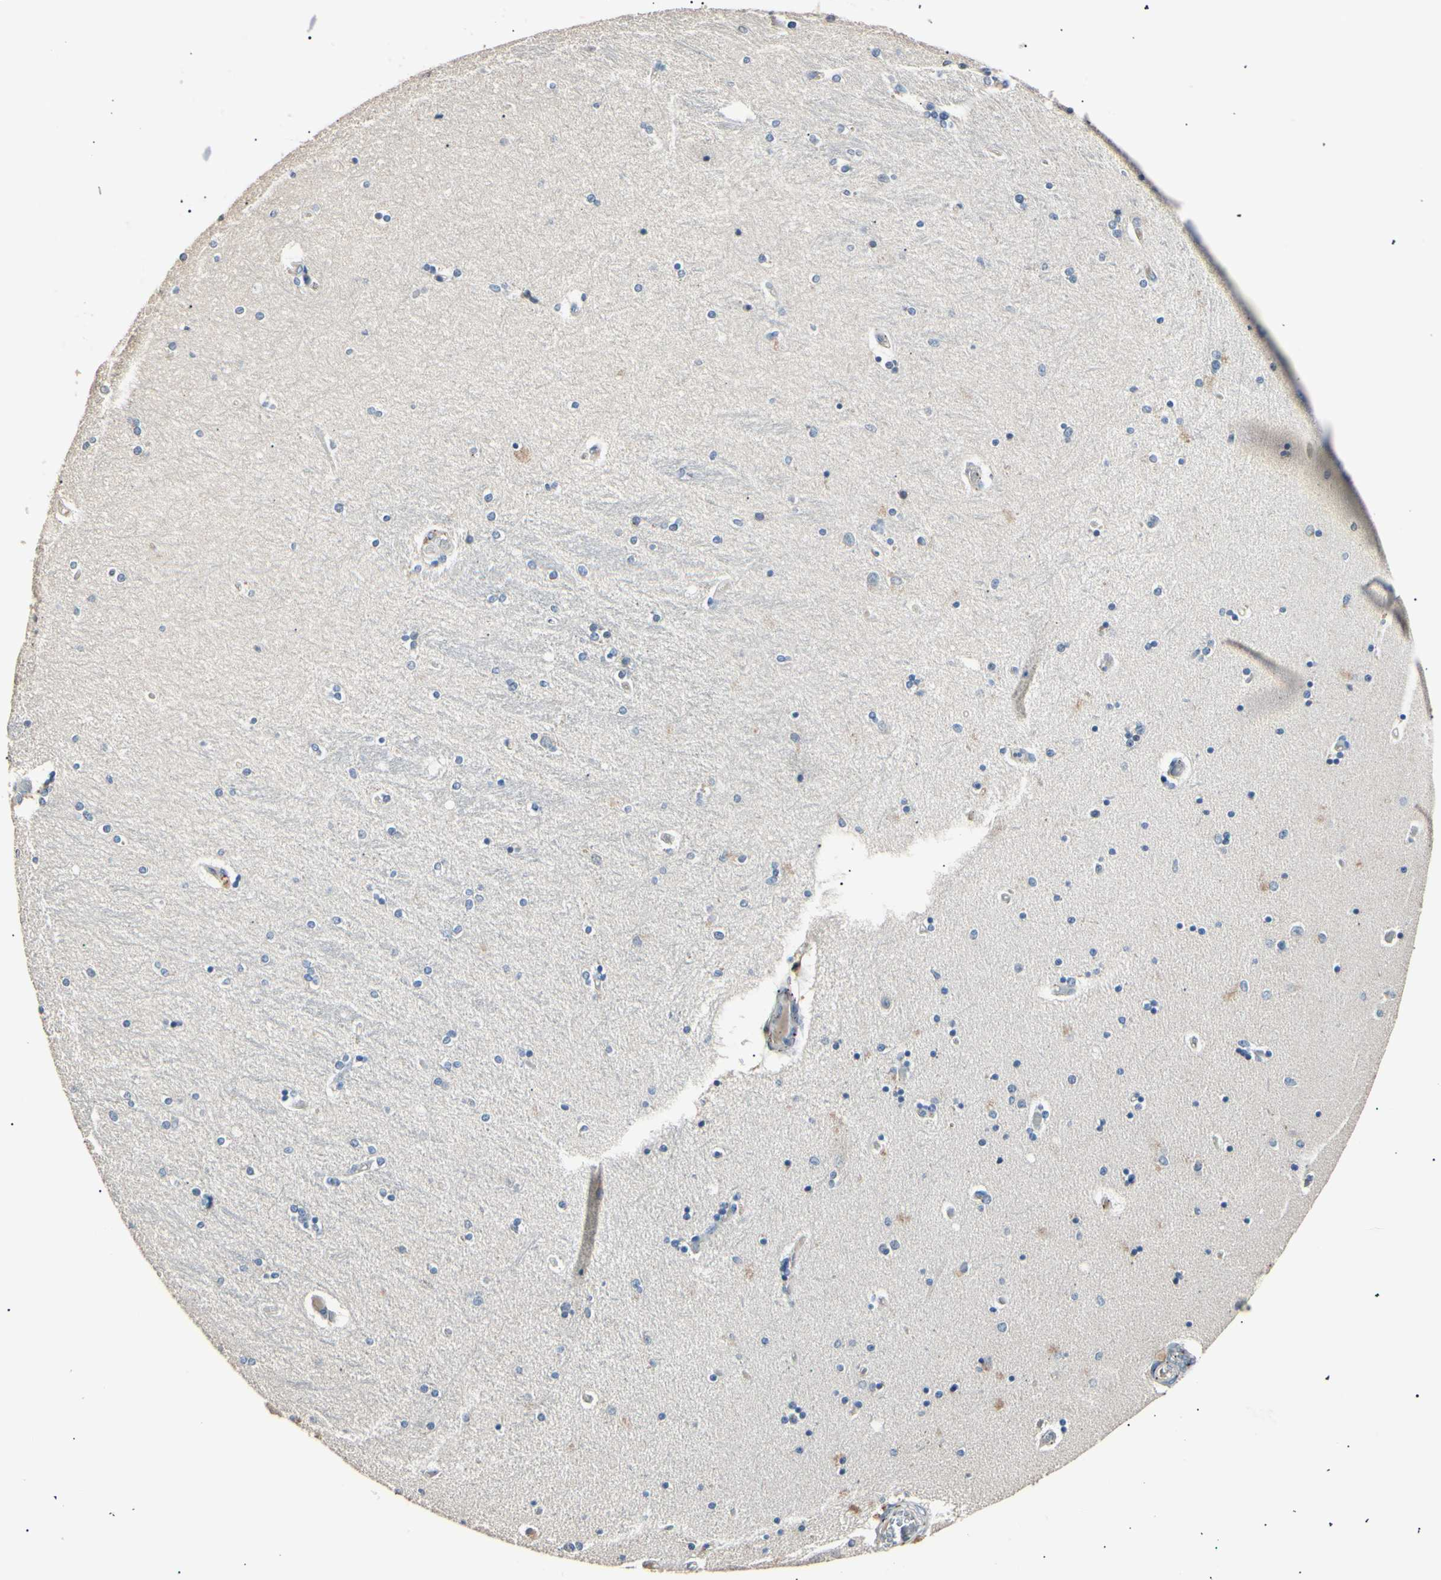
{"staining": {"intensity": "negative", "quantity": "none", "location": "none"}, "tissue": "hippocampus", "cell_type": "Glial cells", "image_type": "normal", "snomed": [{"axis": "morphology", "description": "Normal tissue, NOS"}, {"axis": "topography", "description": "Hippocampus"}], "caption": "IHC of unremarkable human hippocampus reveals no staining in glial cells.", "gene": "LDLR", "patient": {"sex": "female", "age": 54}}